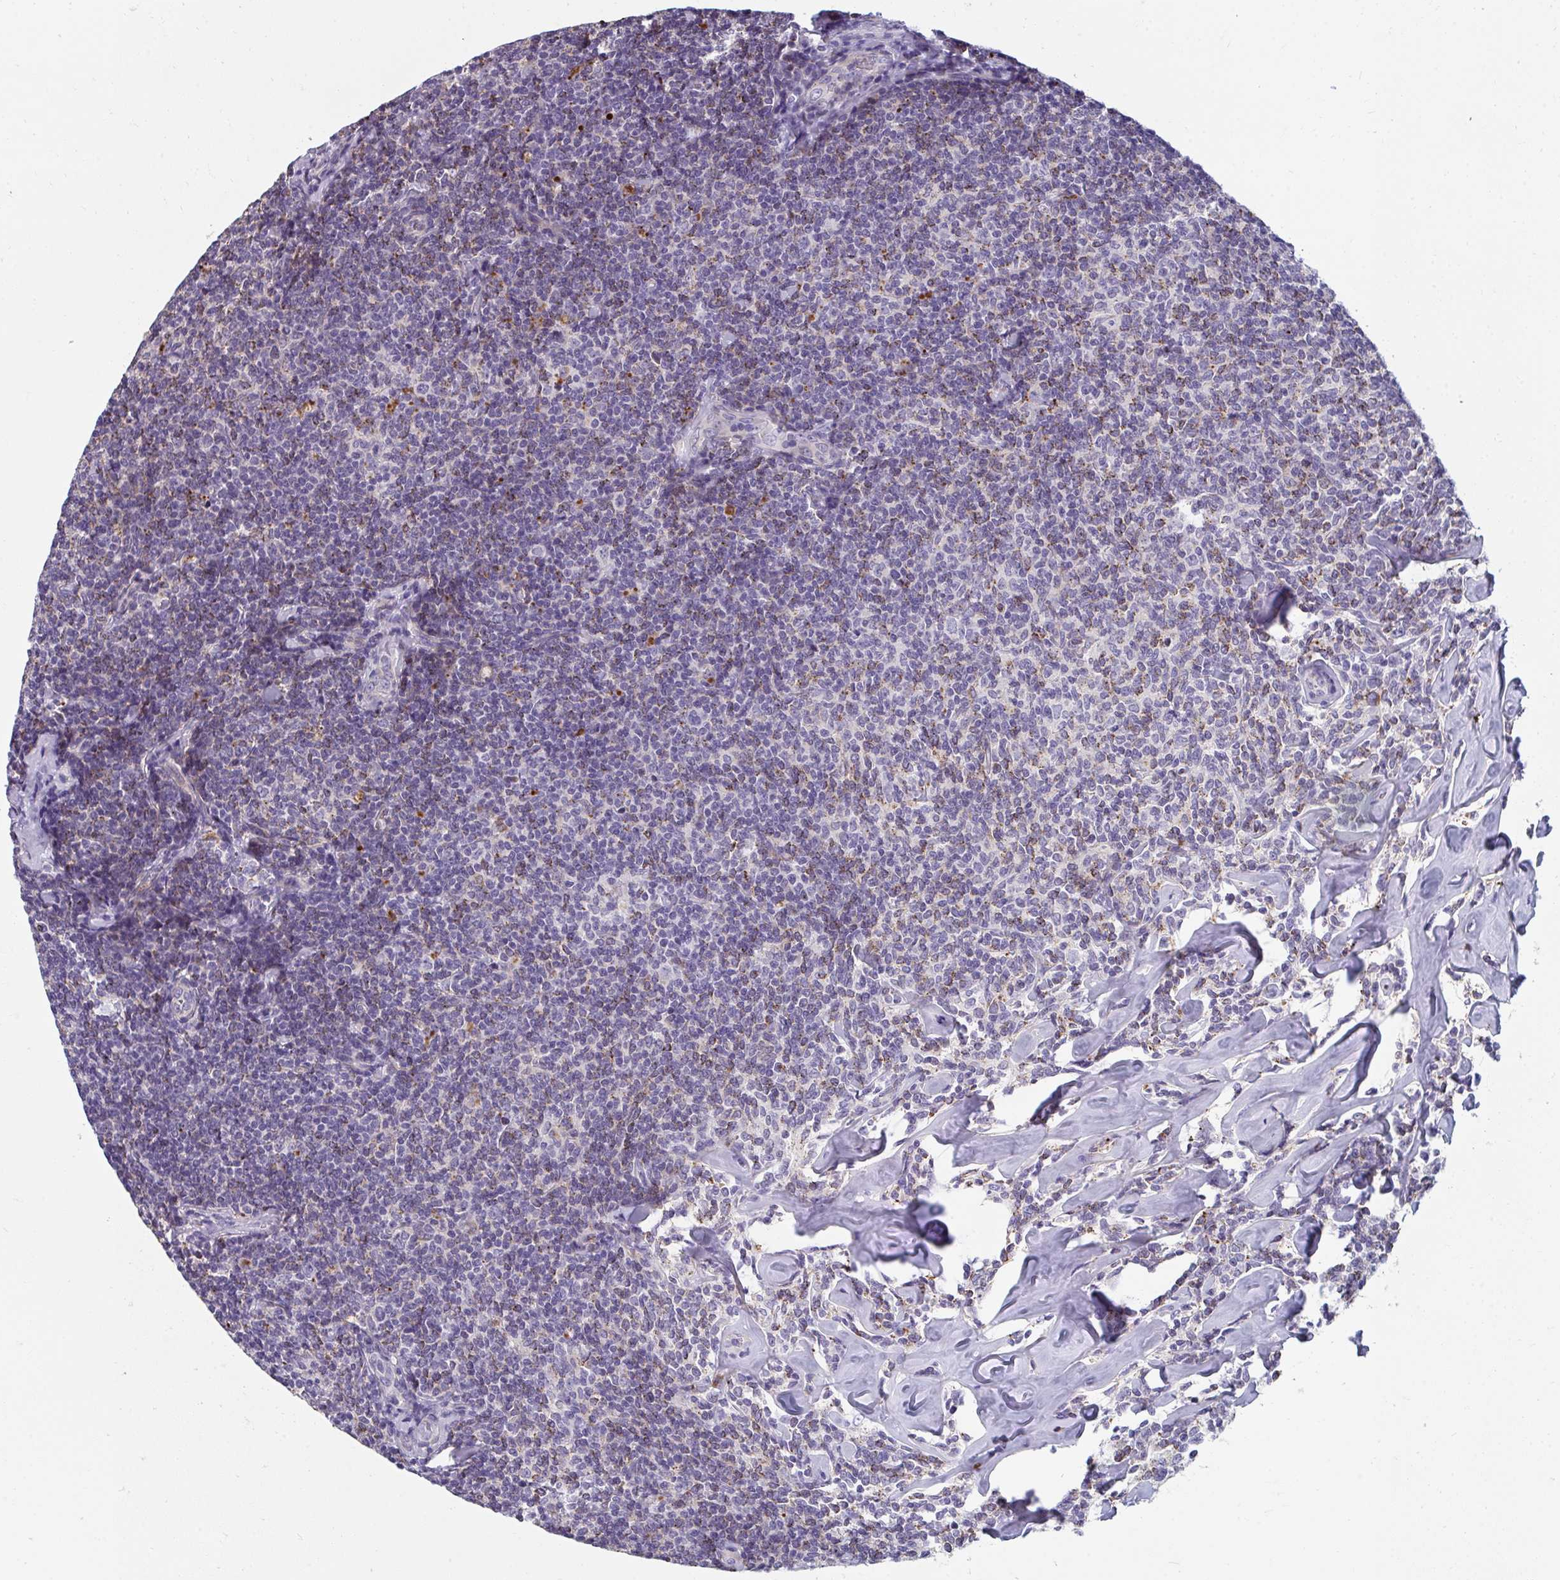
{"staining": {"intensity": "moderate", "quantity": "<25%", "location": "cytoplasmic/membranous"}, "tissue": "lymphoma", "cell_type": "Tumor cells", "image_type": "cancer", "snomed": [{"axis": "morphology", "description": "Malignant lymphoma, non-Hodgkin's type, Low grade"}, {"axis": "topography", "description": "Lymph node"}], "caption": "Lymphoma stained with a brown dye reveals moderate cytoplasmic/membranous positive staining in about <25% of tumor cells.", "gene": "EIF1AD", "patient": {"sex": "female", "age": 56}}